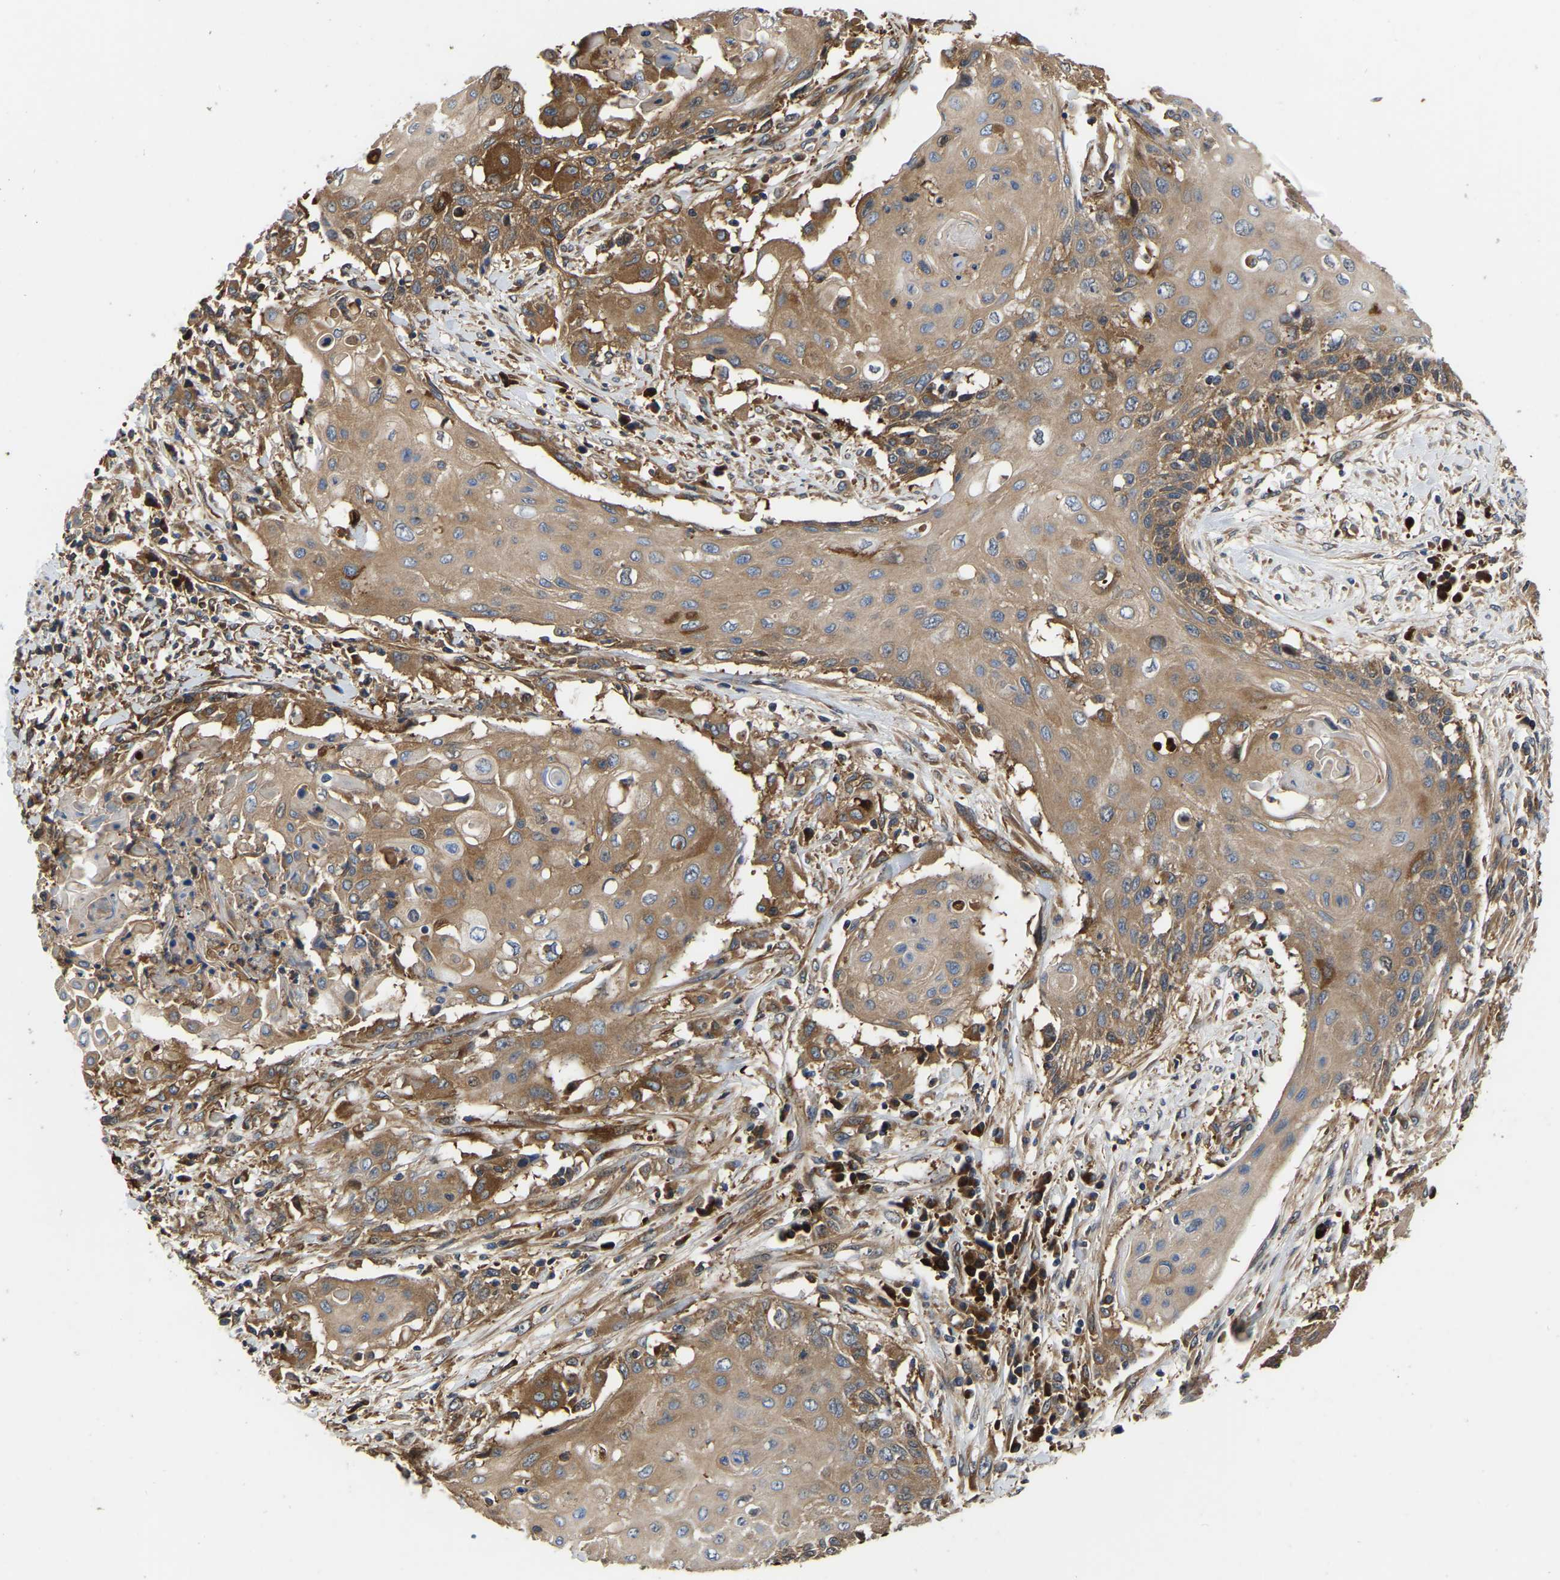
{"staining": {"intensity": "moderate", "quantity": ">75%", "location": "cytoplasmic/membranous"}, "tissue": "cervical cancer", "cell_type": "Tumor cells", "image_type": "cancer", "snomed": [{"axis": "morphology", "description": "Squamous cell carcinoma, NOS"}, {"axis": "topography", "description": "Cervix"}], "caption": "The immunohistochemical stain highlights moderate cytoplasmic/membranous positivity in tumor cells of cervical cancer tissue. (DAB (3,3'-diaminobenzidine) IHC with brightfield microscopy, high magnification).", "gene": "GARS1", "patient": {"sex": "female", "age": 39}}